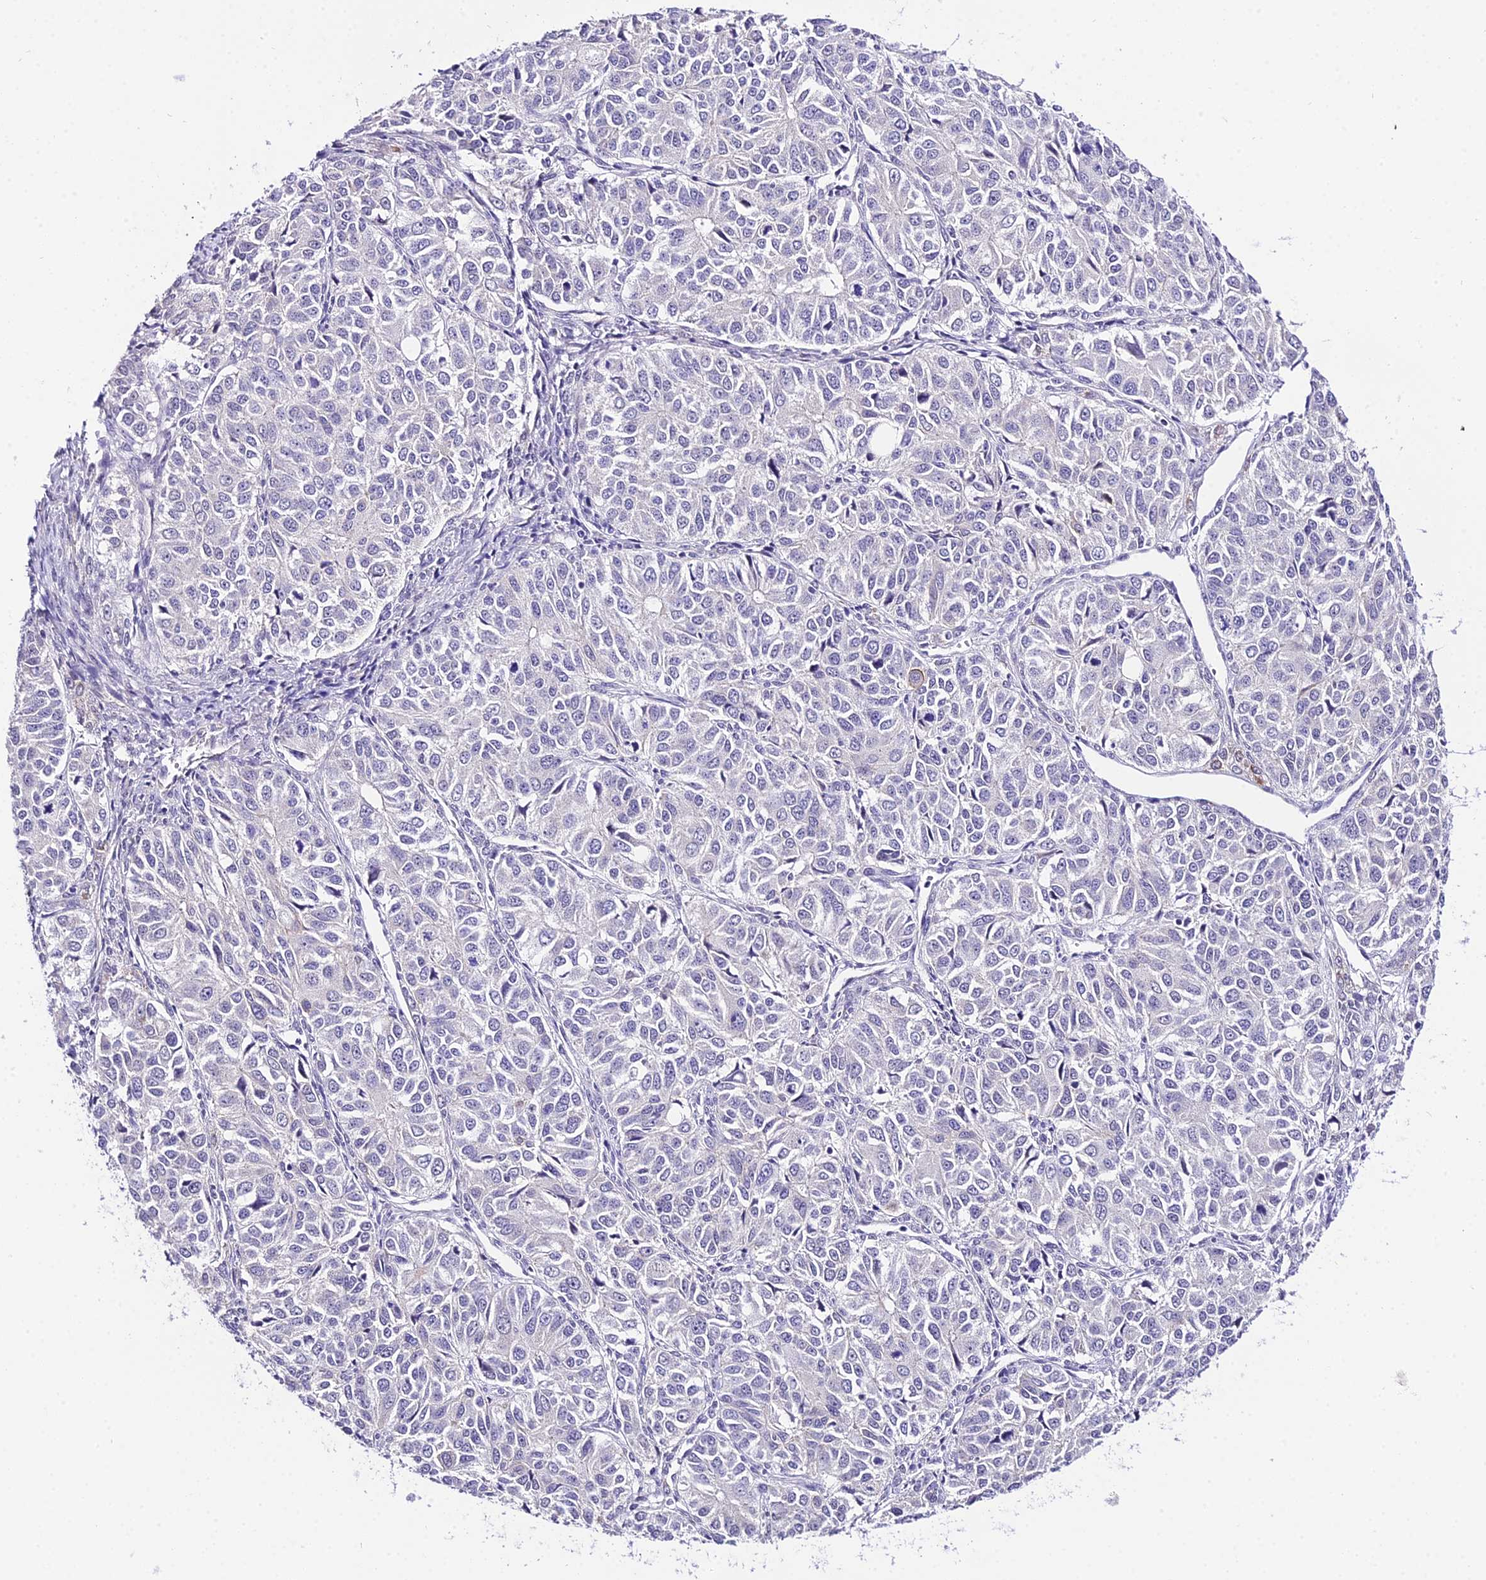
{"staining": {"intensity": "negative", "quantity": "none", "location": "none"}, "tissue": "ovarian cancer", "cell_type": "Tumor cells", "image_type": "cancer", "snomed": [{"axis": "morphology", "description": "Carcinoma, endometroid"}, {"axis": "topography", "description": "Ovary"}], "caption": "Tumor cells show no significant expression in ovarian endometroid carcinoma. Nuclei are stained in blue.", "gene": "POLR2I", "patient": {"sex": "female", "age": 51}}